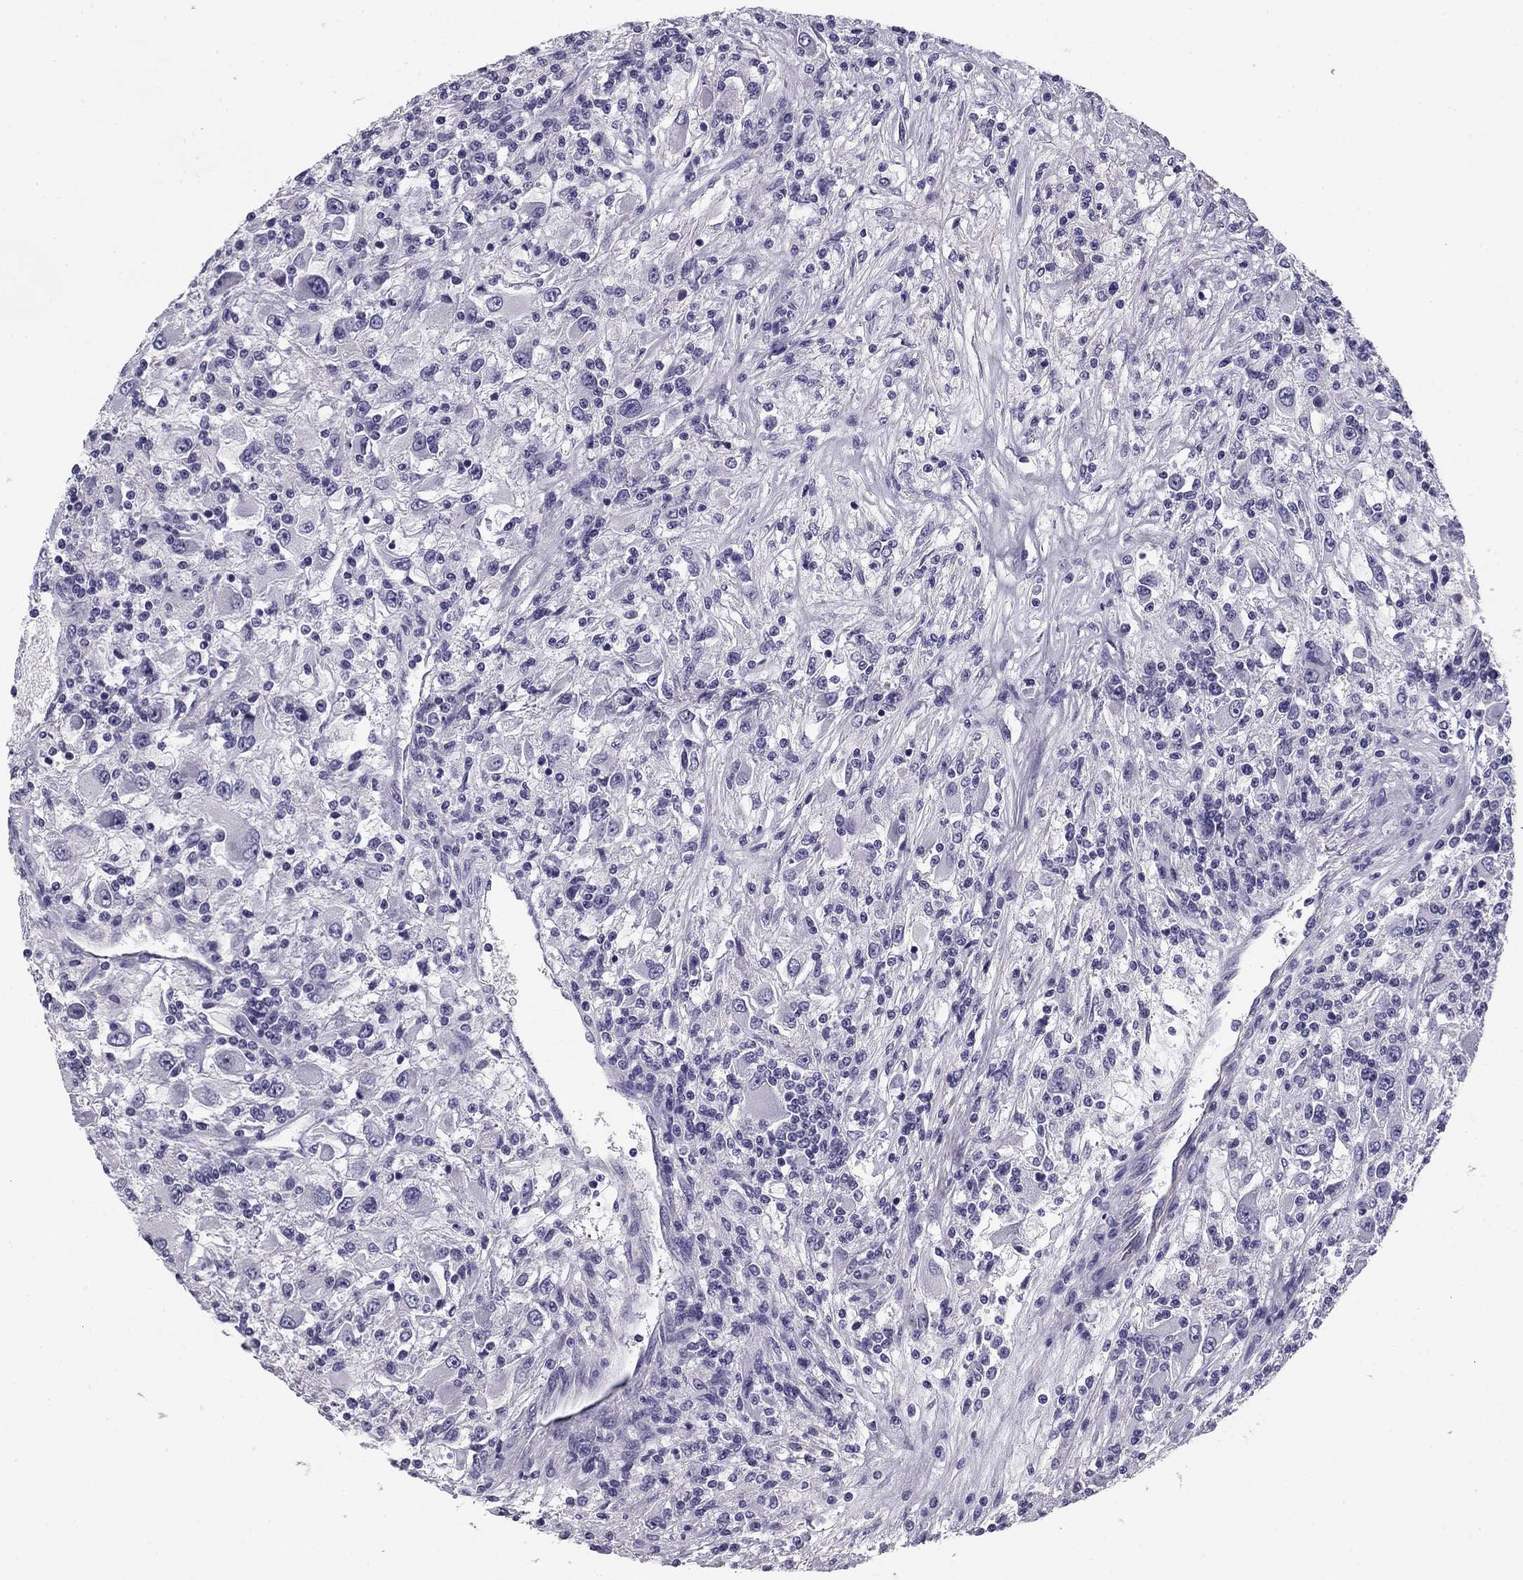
{"staining": {"intensity": "negative", "quantity": "none", "location": "none"}, "tissue": "renal cancer", "cell_type": "Tumor cells", "image_type": "cancer", "snomed": [{"axis": "morphology", "description": "Adenocarcinoma, NOS"}, {"axis": "topography", "description": "Kidney"}], "caption": "This micrograph is of renal cancer (adenocarcinoma) stained with immunohistochemistry to label a protein in brown with the nuclei are counter-stained blue. There is no staining in tumor cells.", "gene": "FLNC", "patient": {"sex": "female", "age": 67}}